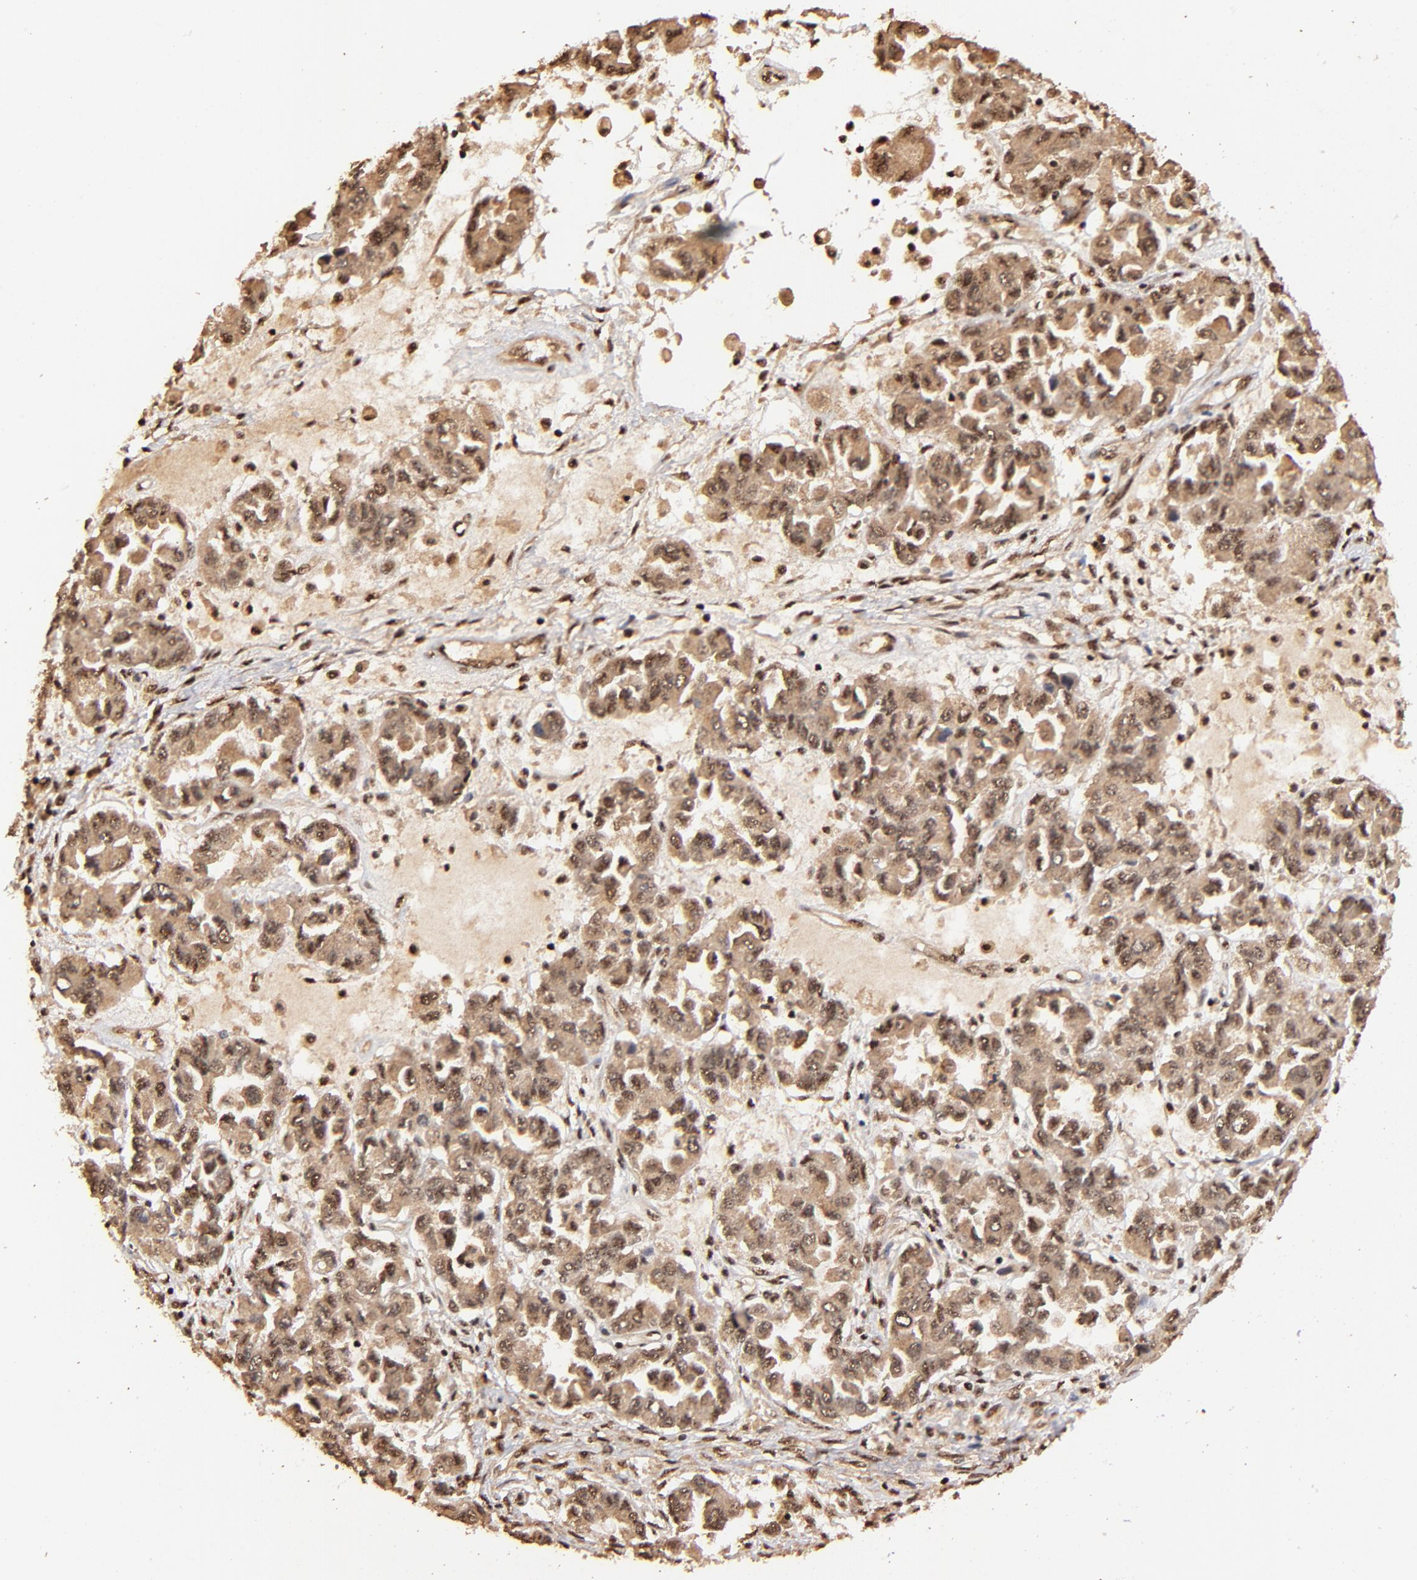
{"staining": {"intensity": "strong", "quantity": ">75%", "location": "cytoplasmic/membranous,nuclear"}, "tissue": "ovarian cancer", "cell_type": "Tumor cells", "image_type": "cancer", "snomed": [{"axis": "morphology", "description": "Cystadenocarcinoma, serous, NOS"}, {"axis": "topography", "description": "Ovary"}], "caption": "Protein expression analysis of ovarian cancer demonstrates strong cytoplasmic/membranous and nuclear positivity in about >75% of tumor cells.", "gene": "MED12", "patient": {"sex": "female", "age": 84}}